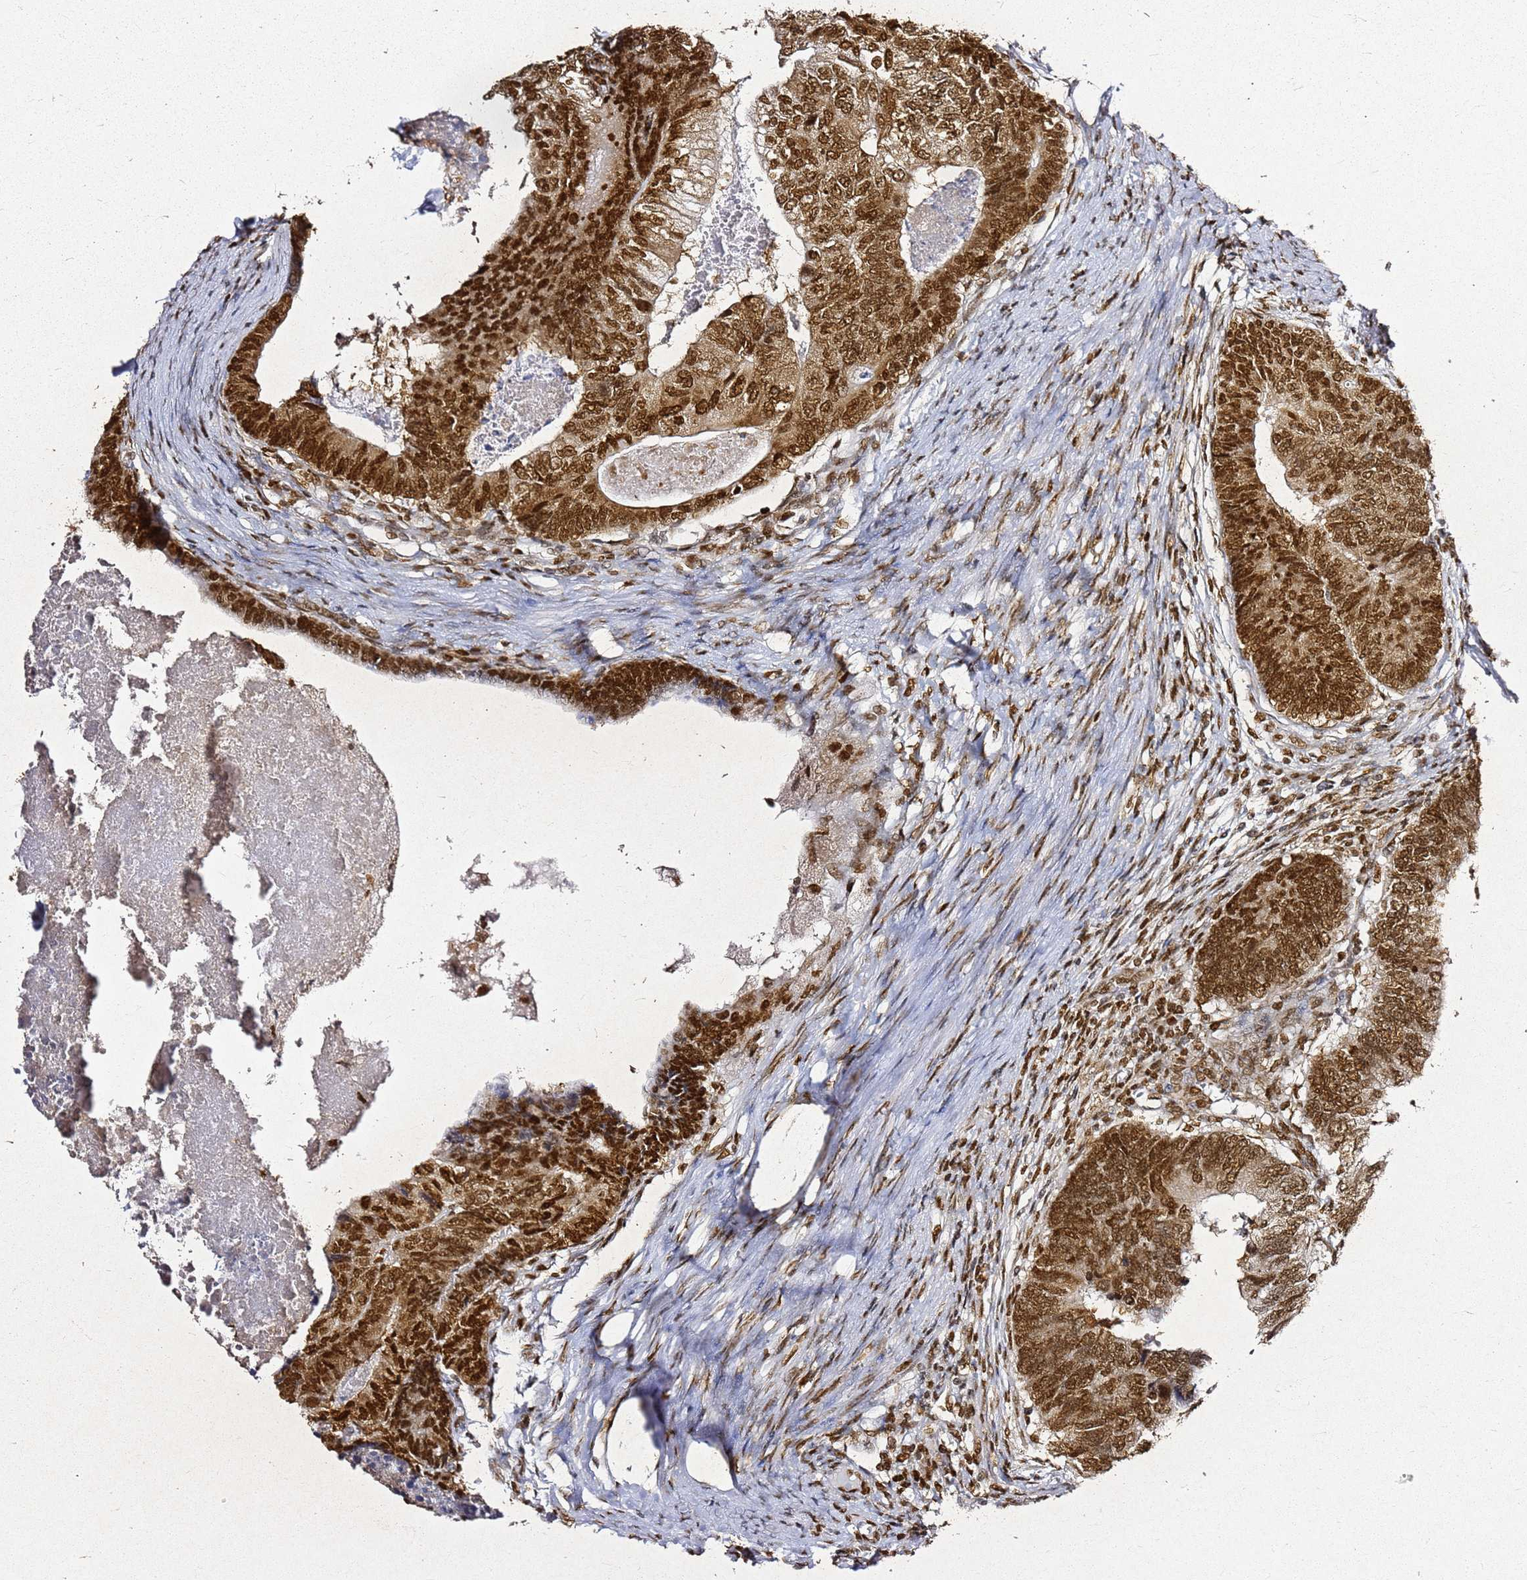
{"staining": {"intensity": "strong", "quantity": ">75%", "location": "cytoplasmic/membranous,nuclear"}, "tissue": "colorectal cancer", "cell_type": "Tumor cells", "image_type": "cancer", "snomed": [{"axis": "morphology", "description": "Adenocarcinoma, NOS"}, {"axis": "topography", "description": "Colon"}], "caption": "Colorectal adenocarcinoma stained with immunohistochemistry reveals strong cytoplasmic/membranous and nuclear expression in about >75% of tumor cells.", "gene": "APEX1", "patient": {"sex": "female", "age": 67}}